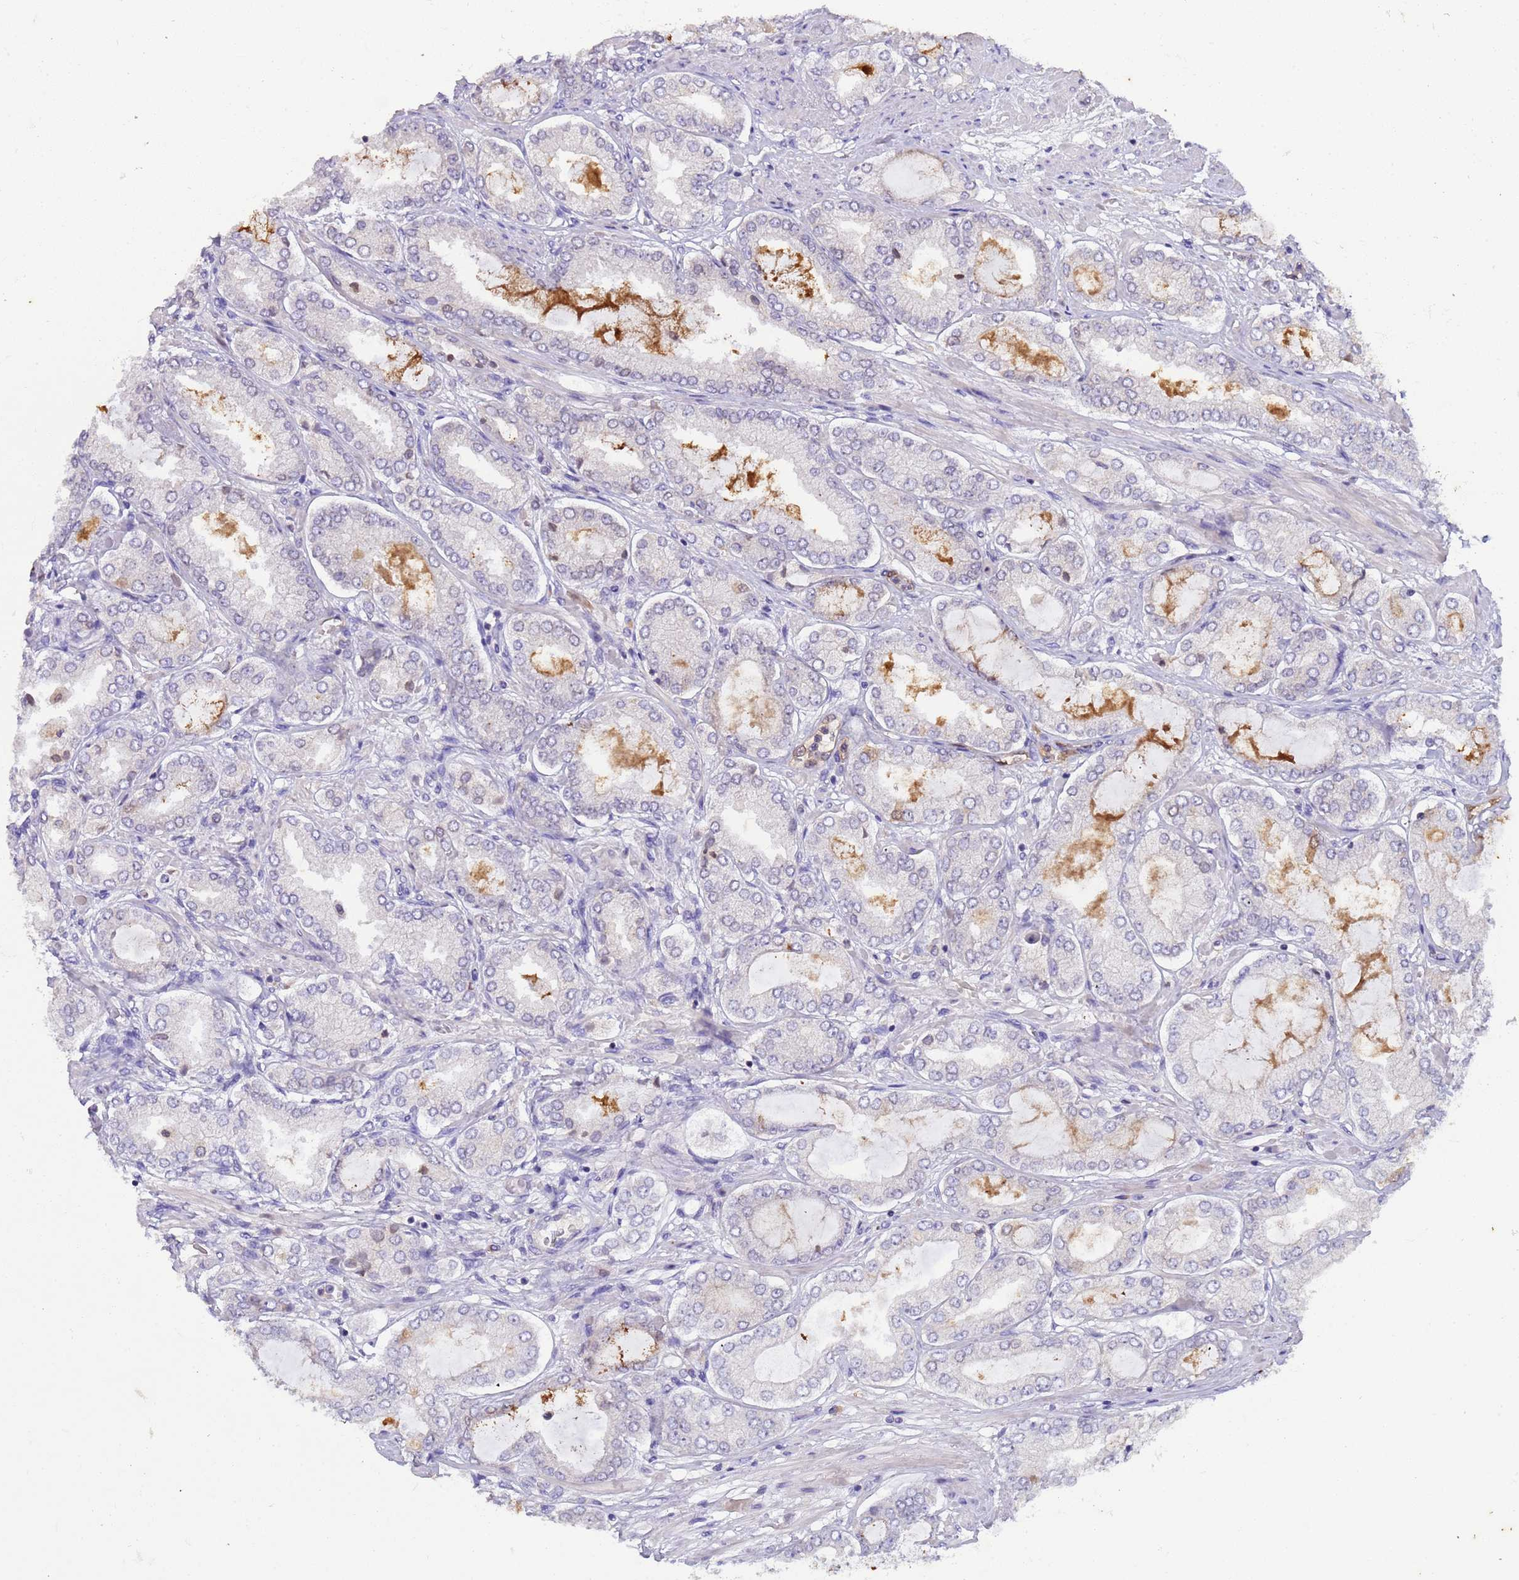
{"staining": {"intensity": "negative", "quantity": "none", "location": "none"}, "tissue": "prostate cancer", "cell_type": "Tumor cells", "image_type": "cancer", "snomed": [{"axis": "morphology", "description": "Adenocarcinoma, High grade"}, {"axis": "topography", "description": "Prostate"}], "caption": "A high-resolution micrograph shows immunohistochemistry (IHC) staining of prostate high-grade adenocarcinoma, which shows no significant staining in tumor cells.", "gene": "PLCXD3", "patient": {"sex": "male", "age": 68}}